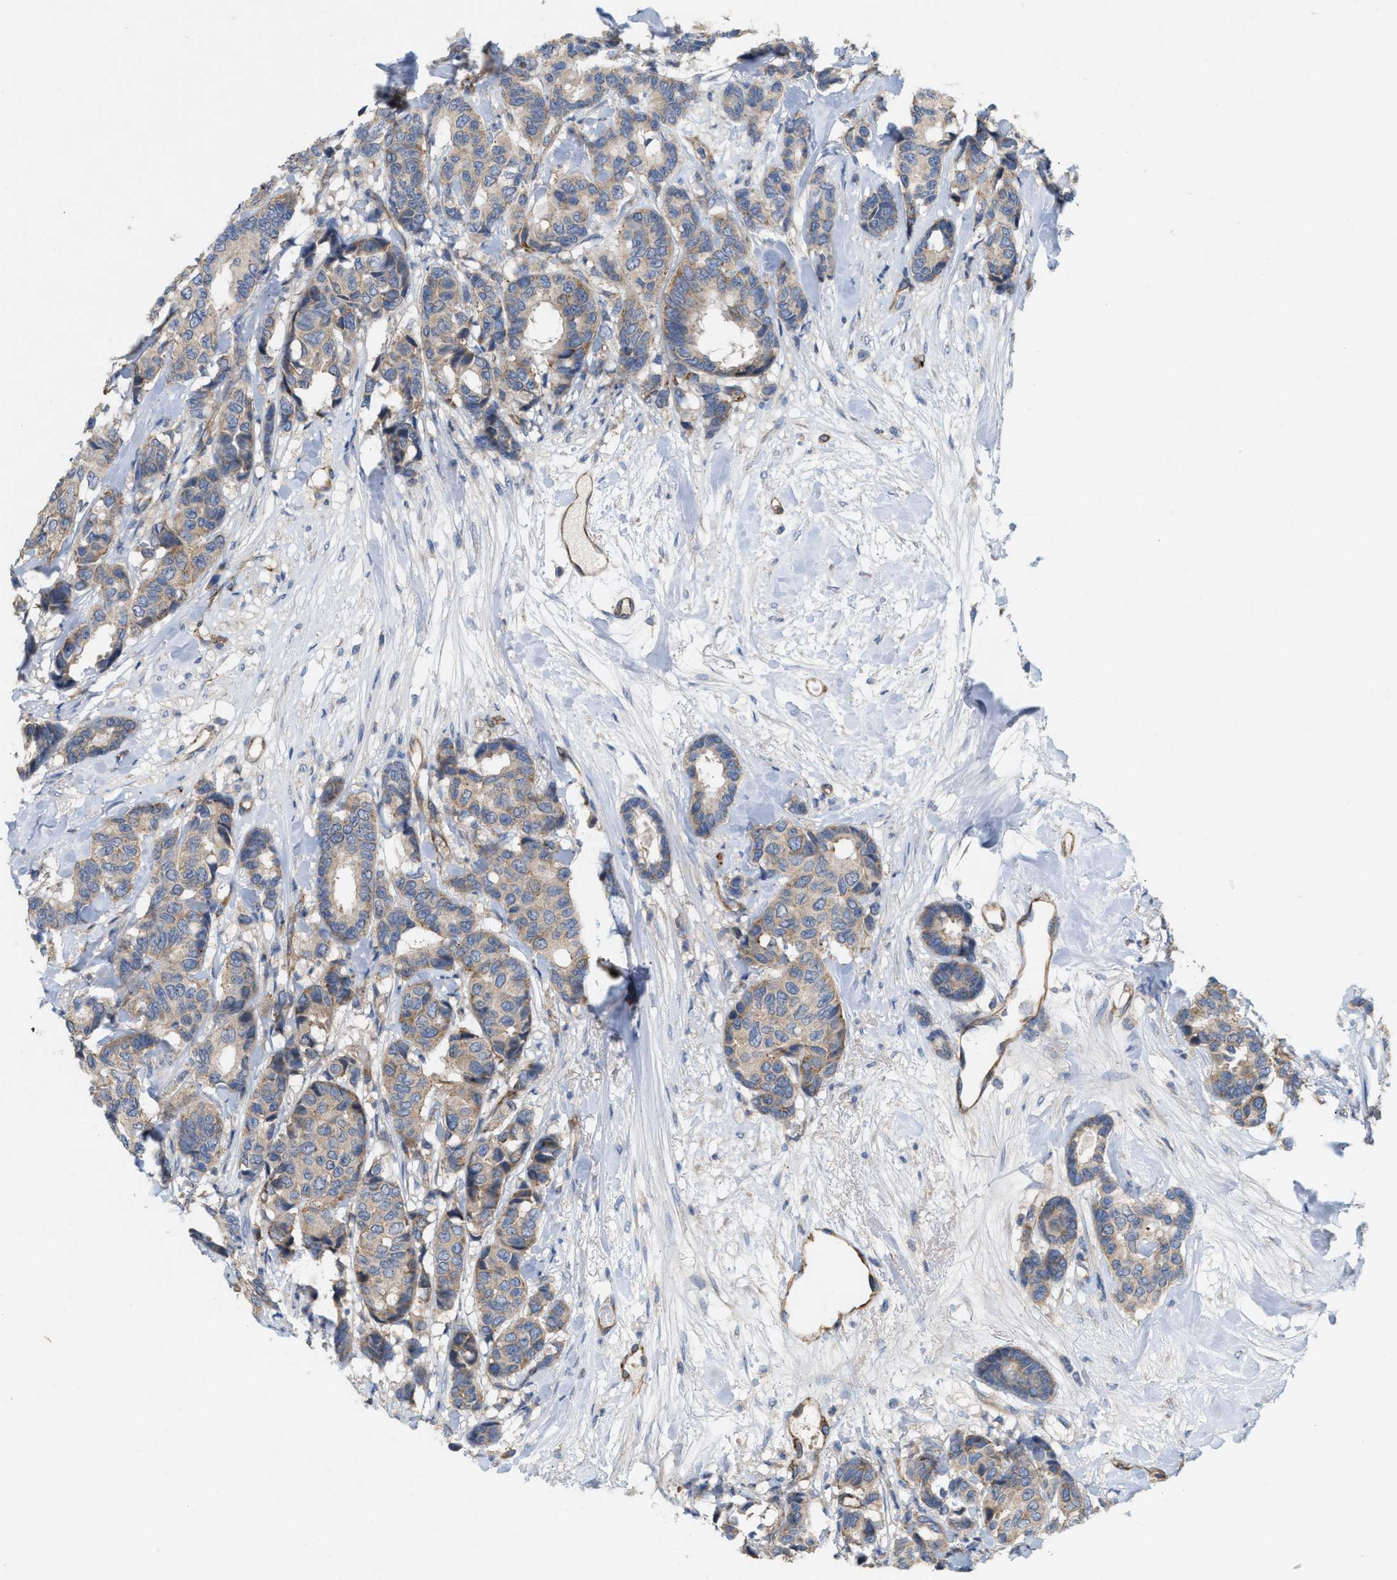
{"staining": {"intensity": "moderate", "quantity": ">75%", "location": "cytoplasmic/membranous"}, "tissue": "breast cancer", "cell_type": "Tumor cells", "image_type": "cancer", "snomed": [{"axis": "morphology", "description": "Duct carcinoma"}, {"axis": "topography", "description": "Breast"}], "caption": "Protein expression analysis of invasive ductal carcinoma (breast) exhibits moderate cytoplasmic/membranous staining in about >75% of tumor cells.", "gene": "UBAP2", "patient": {"sex": "female", "age": 87}}